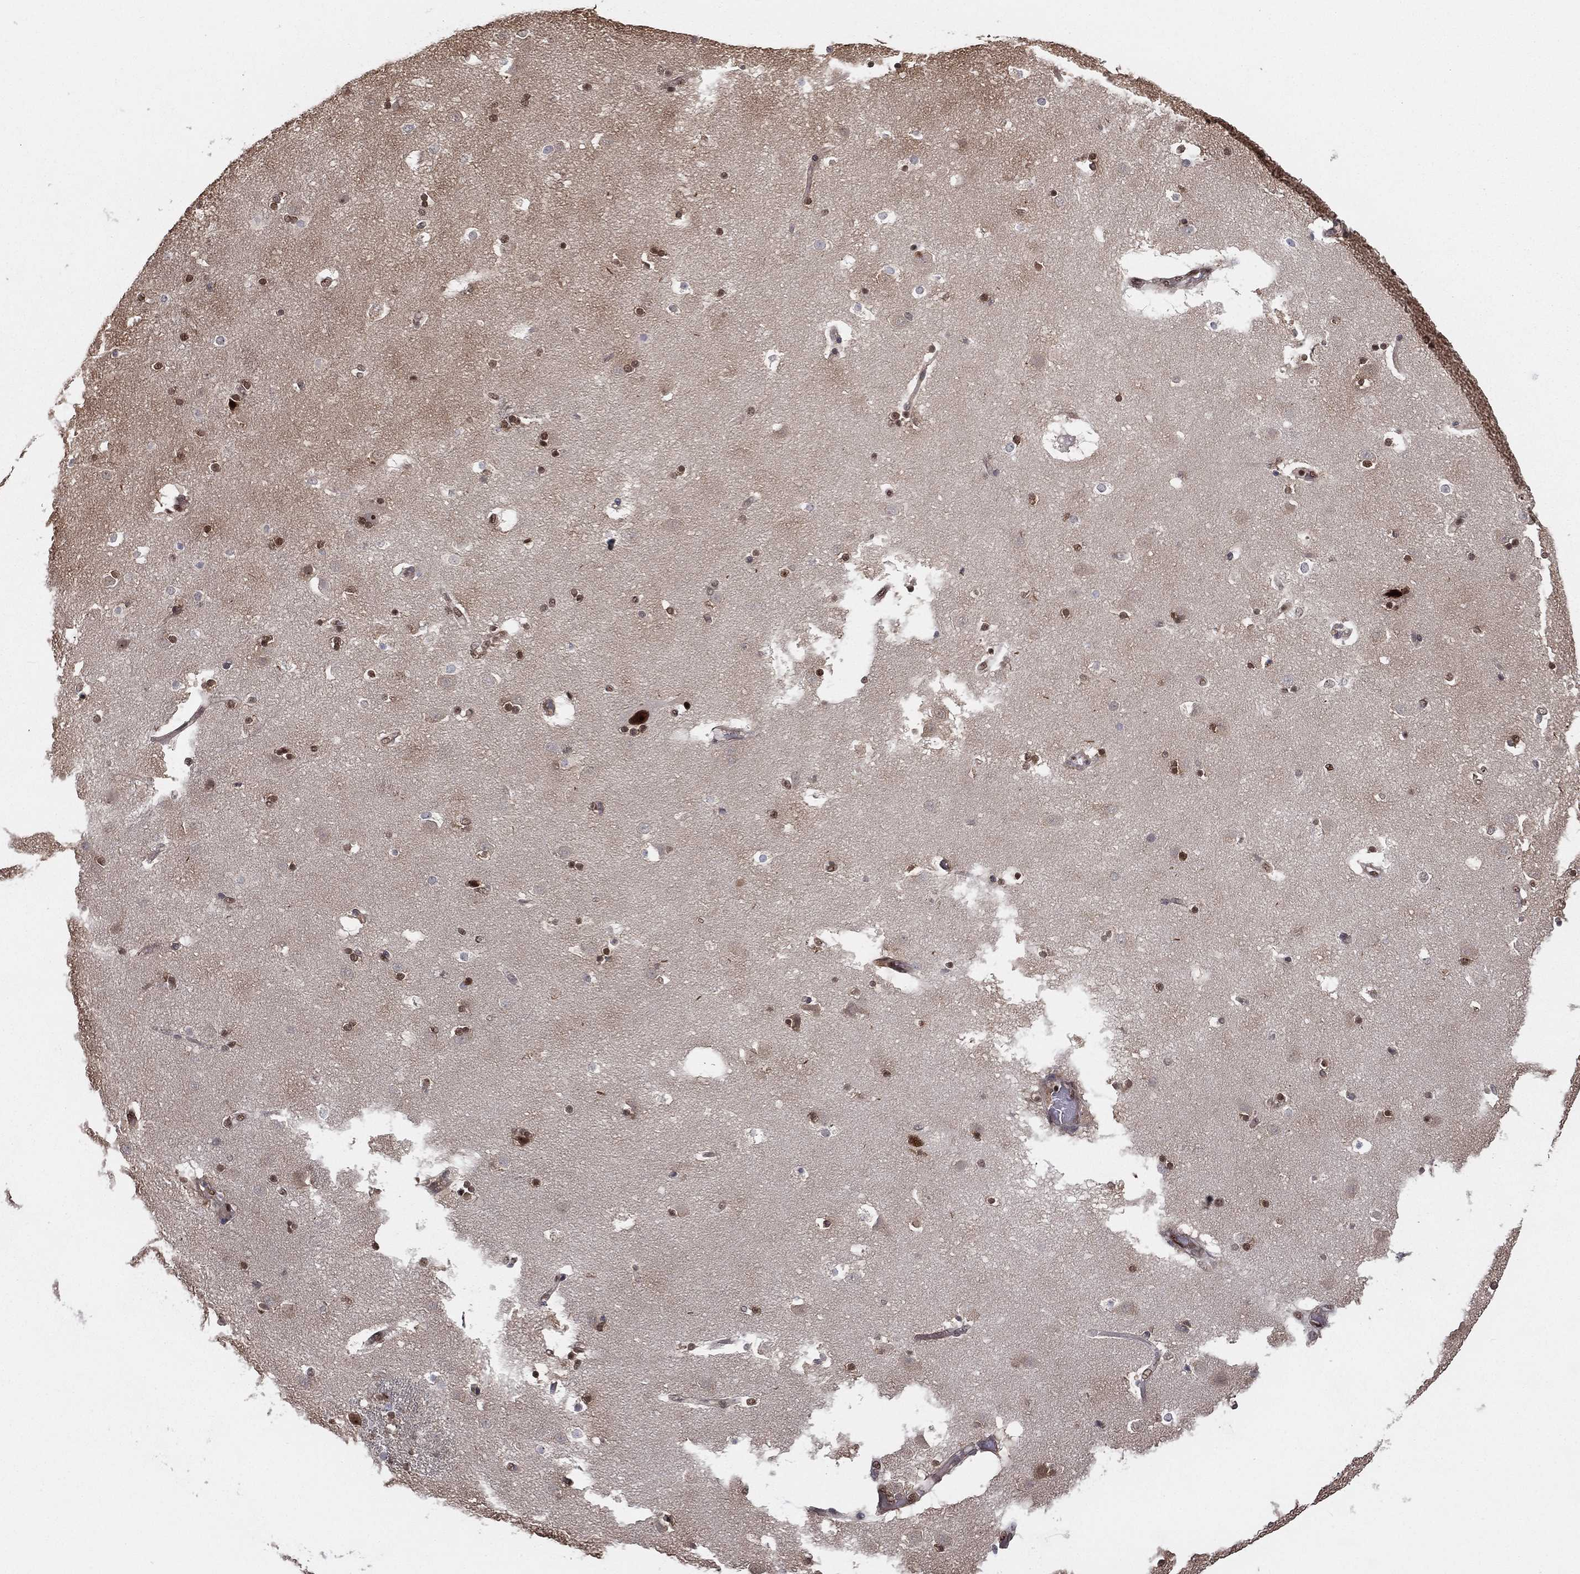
{"staining": {"intensity": "strong", "quantity": "25%-75%", "location": "nuclear"}, "tissue": "caudate", "cell_type": "Glial cells", "image_type": "normal", "snomed": [{"axis": "morphology", "description": "Normal tissue, NOS"}, {"axis": "topography", "description": "Lateral ventricle wall"}], "caption": "A histopathology image of human caudate stained for a protein shows strong nuclear brown staining in glial cells.", "gene": "GPALPP1", "patient": {"sex": "male", "age": 51}}